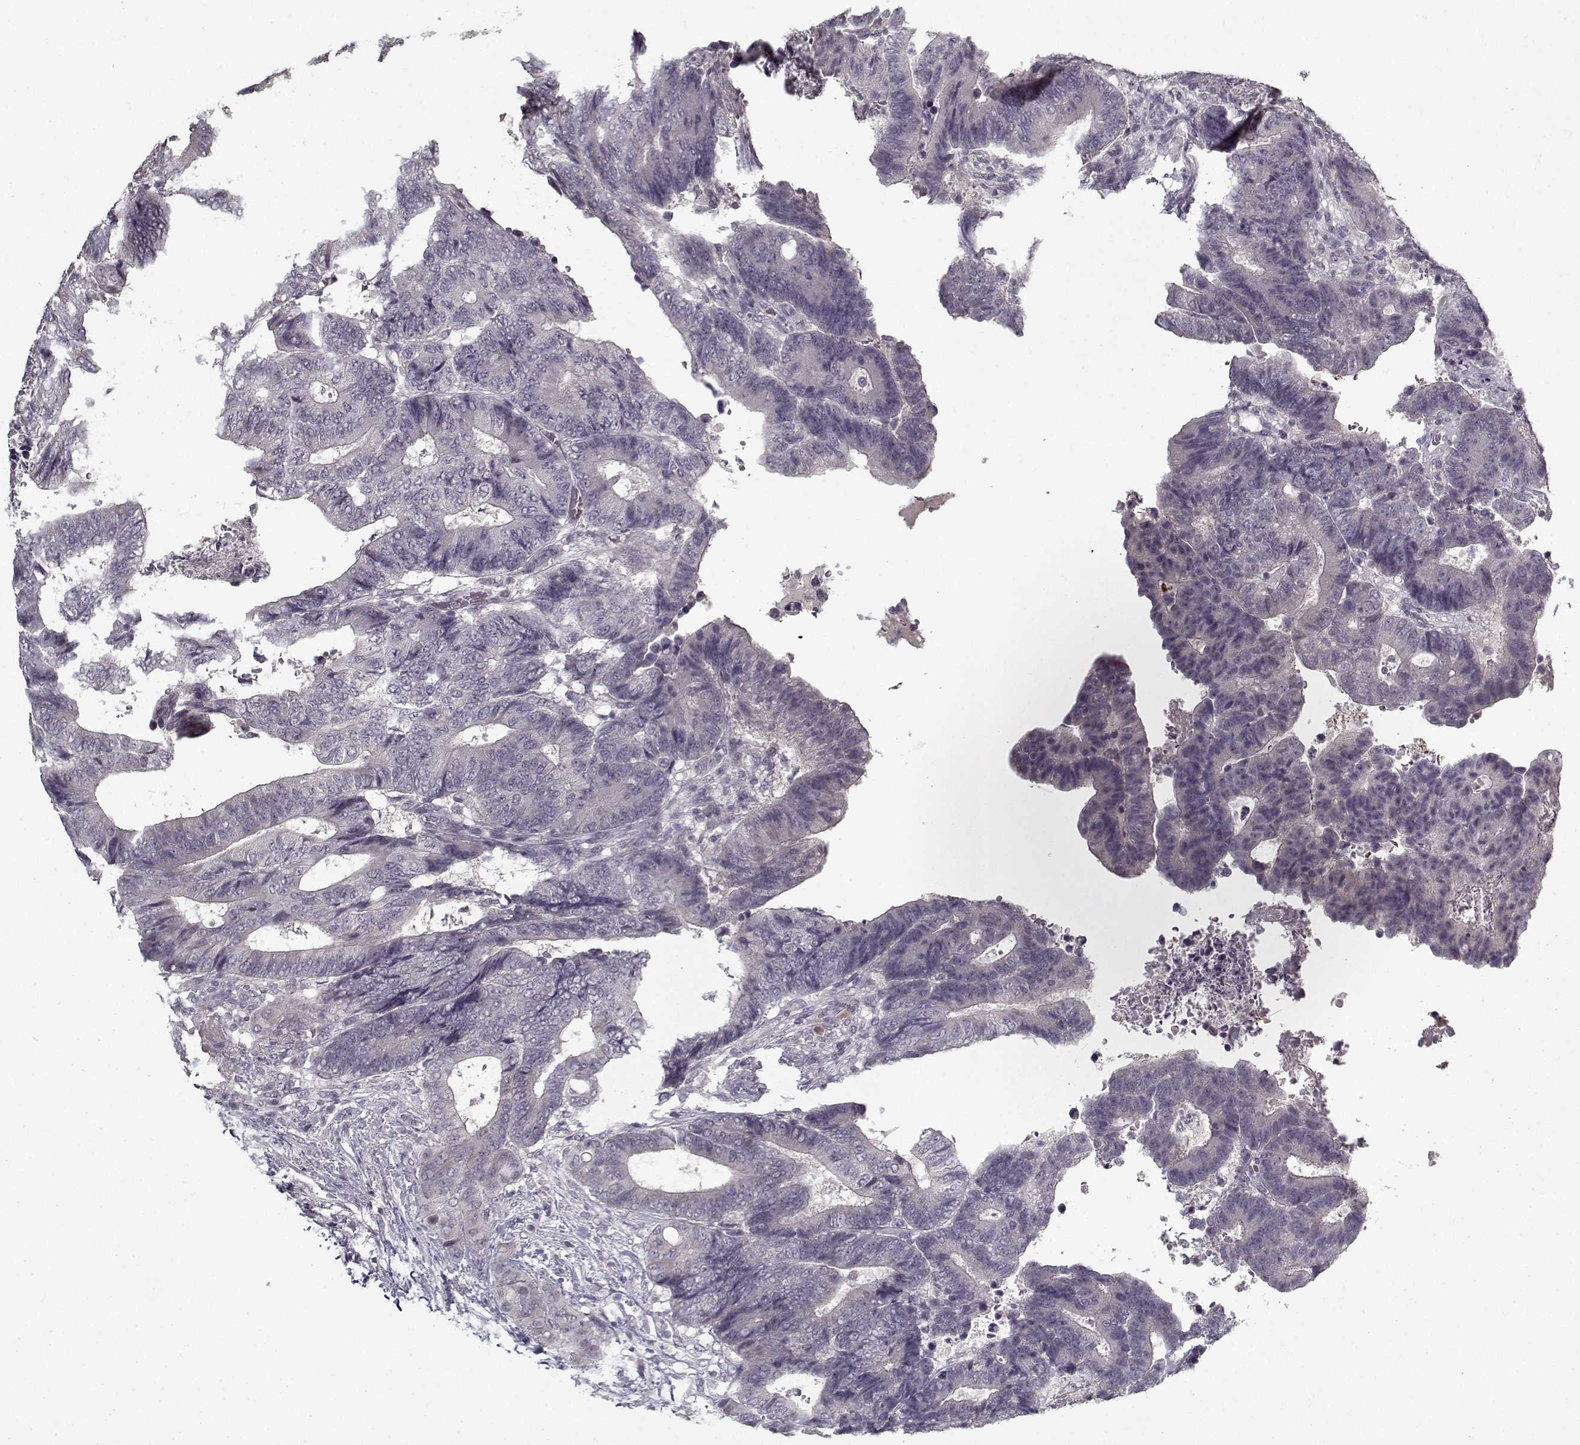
{"staining": {"intensity": "negative", "quantity": "none", "location": "none"}, "tissue": "colorectal cancer", "cell_type": "Tumor cells", "image_type": "cancer", "snomed": [{"axis": "morphology", "description": "Adenocarcinoma, NOS"}, {"axis": "topography", "description": "Colon"}], "caption": "Tumor cells show no significant protein staining in colorectal adenocarcinoma.", "gene": "LAMA2", "patient": {"sex": "female", "age": 48}}